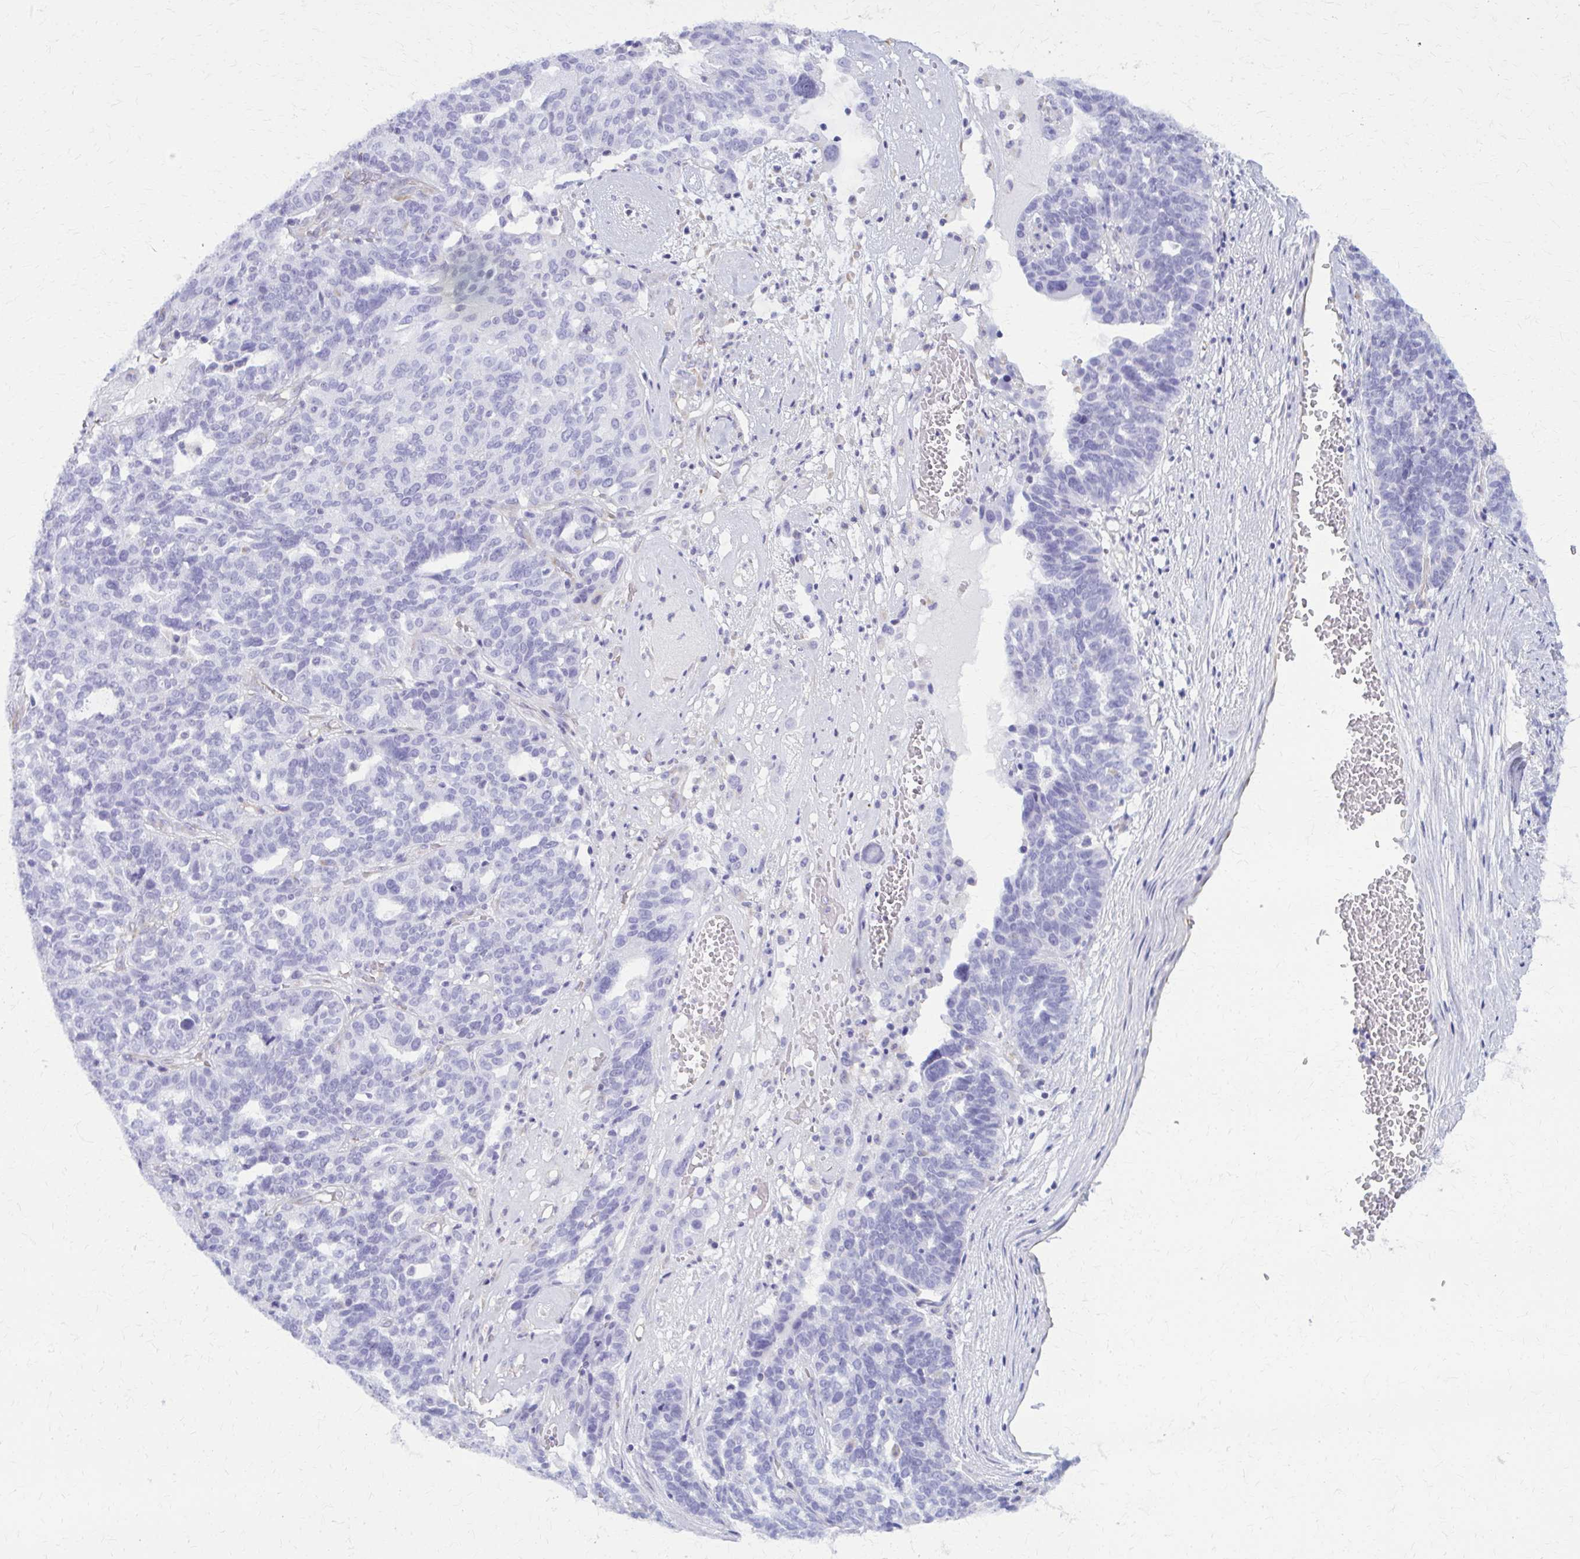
{"staining": {"intensity": "negative", "quantity": "none", "location": "none"}, "tissue": "ovarian cancer", "cell_type": "Tumor cells", "image_type": "cancer", "snomed": [{"axis": "morphology", "description": "Cystadenocarcinoma, serous, NOS"}, {"axis": "topography", "description": "Ovary"}], "caption": "Immunohistochemical staining of ovarian cancer demonstrates no significant positivity in tumor cells.", "gene": "GFAP", "patient": {"sex": "female", "age": 59}}